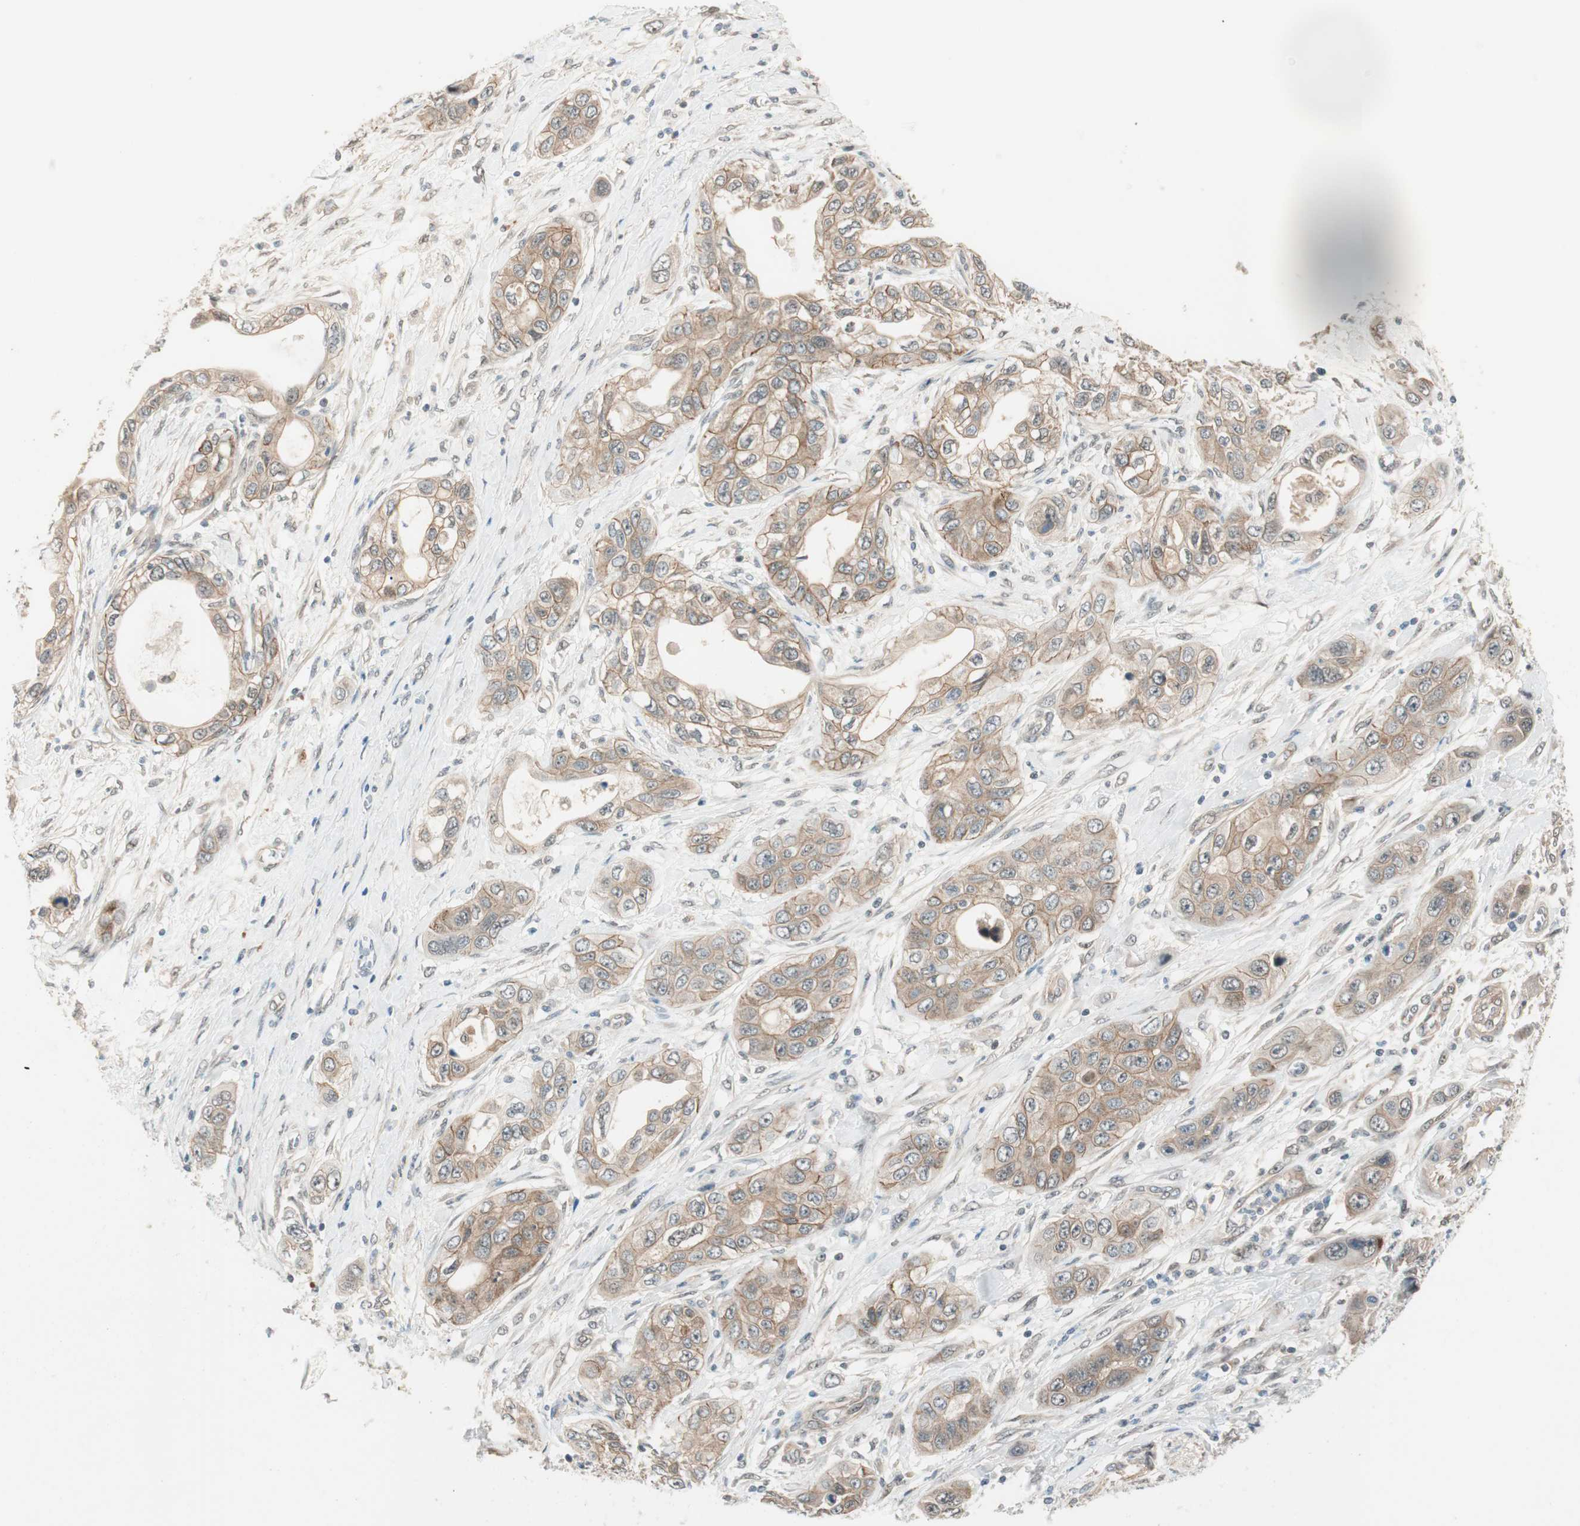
{"staining": {"intensity": "moderate", "quantity": ">75%", "location": "cytoplasmic/membranous"}, "tissue": "pancreatic cancer", "cell_type": "Tumor cells", "image_type": "cancer", "snomed": [{"axis": "morphology", "description": "Adenocarcinoma, NOS"}, {"axis": "topography", "description": "Pancreas"}], "caption": "Pancreatic cancer (adenocarcinoma) tissue shows moderate cytoplasmic/membranous expression in about >75% of tumor cells (Brightfield microscopy of DAB IHC at high magnification).", "gene": "PSMD8", "patient": {"sex": "female", "age": 70}}